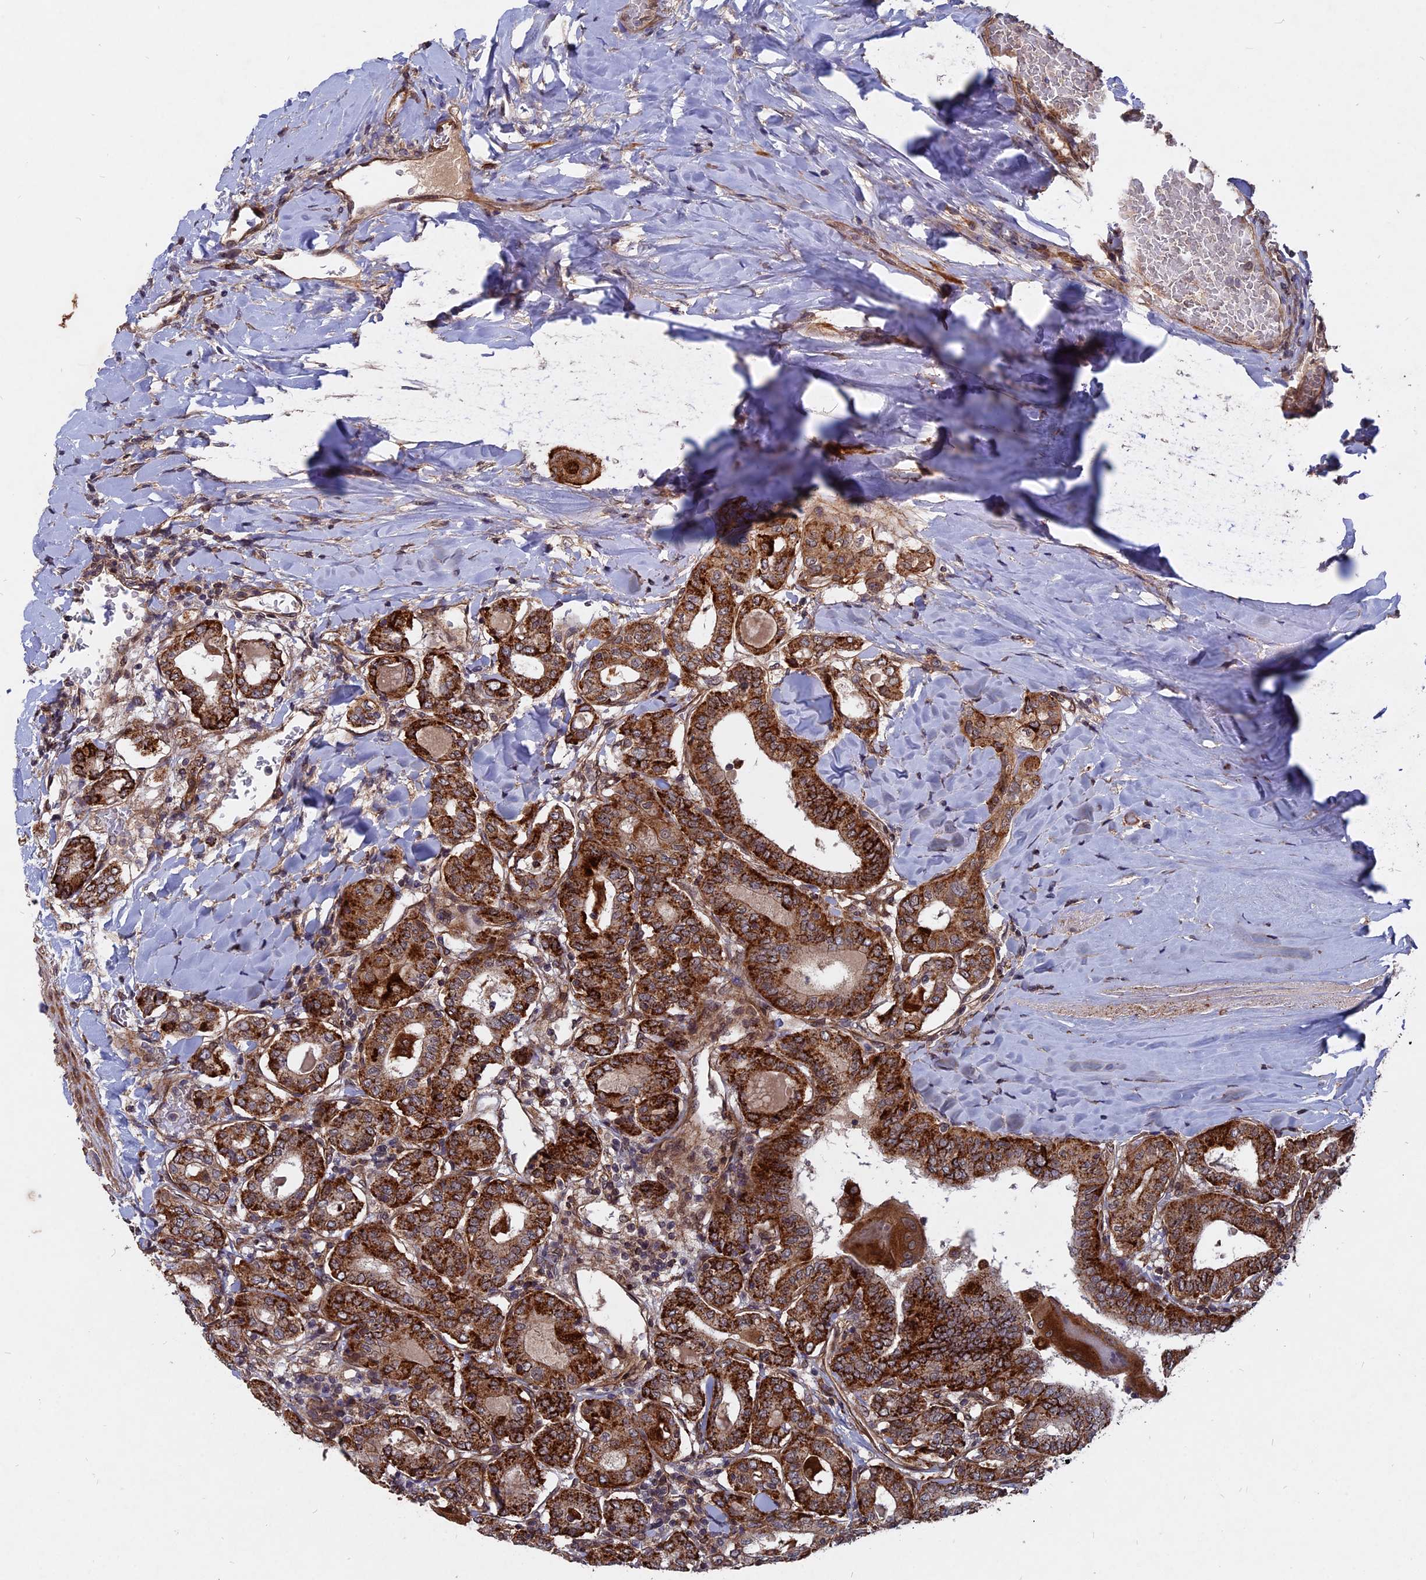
{"staining": {"intensity": "strong", "quantity": ">75%", "location": "cytoplasmic/membranous"}, "tissue": "thyroid cancer", "cell_type": "Tumor cells", "image_type": "cancer", "snomed": [{"axis": "morphology", "description": "Papillary adenocarcinoma, NOS"}, {"axis": "topography", "description": "Thyroid gland"}], "caption": "Protein analysis of papillary adenocarcinoma (thyroid) tissue demonstrates strong cytoplasmic/membranous staining in about >75% of tumor cells.", "gene": "NOSIP", "patient": {"sex": "female", "age": 72}}